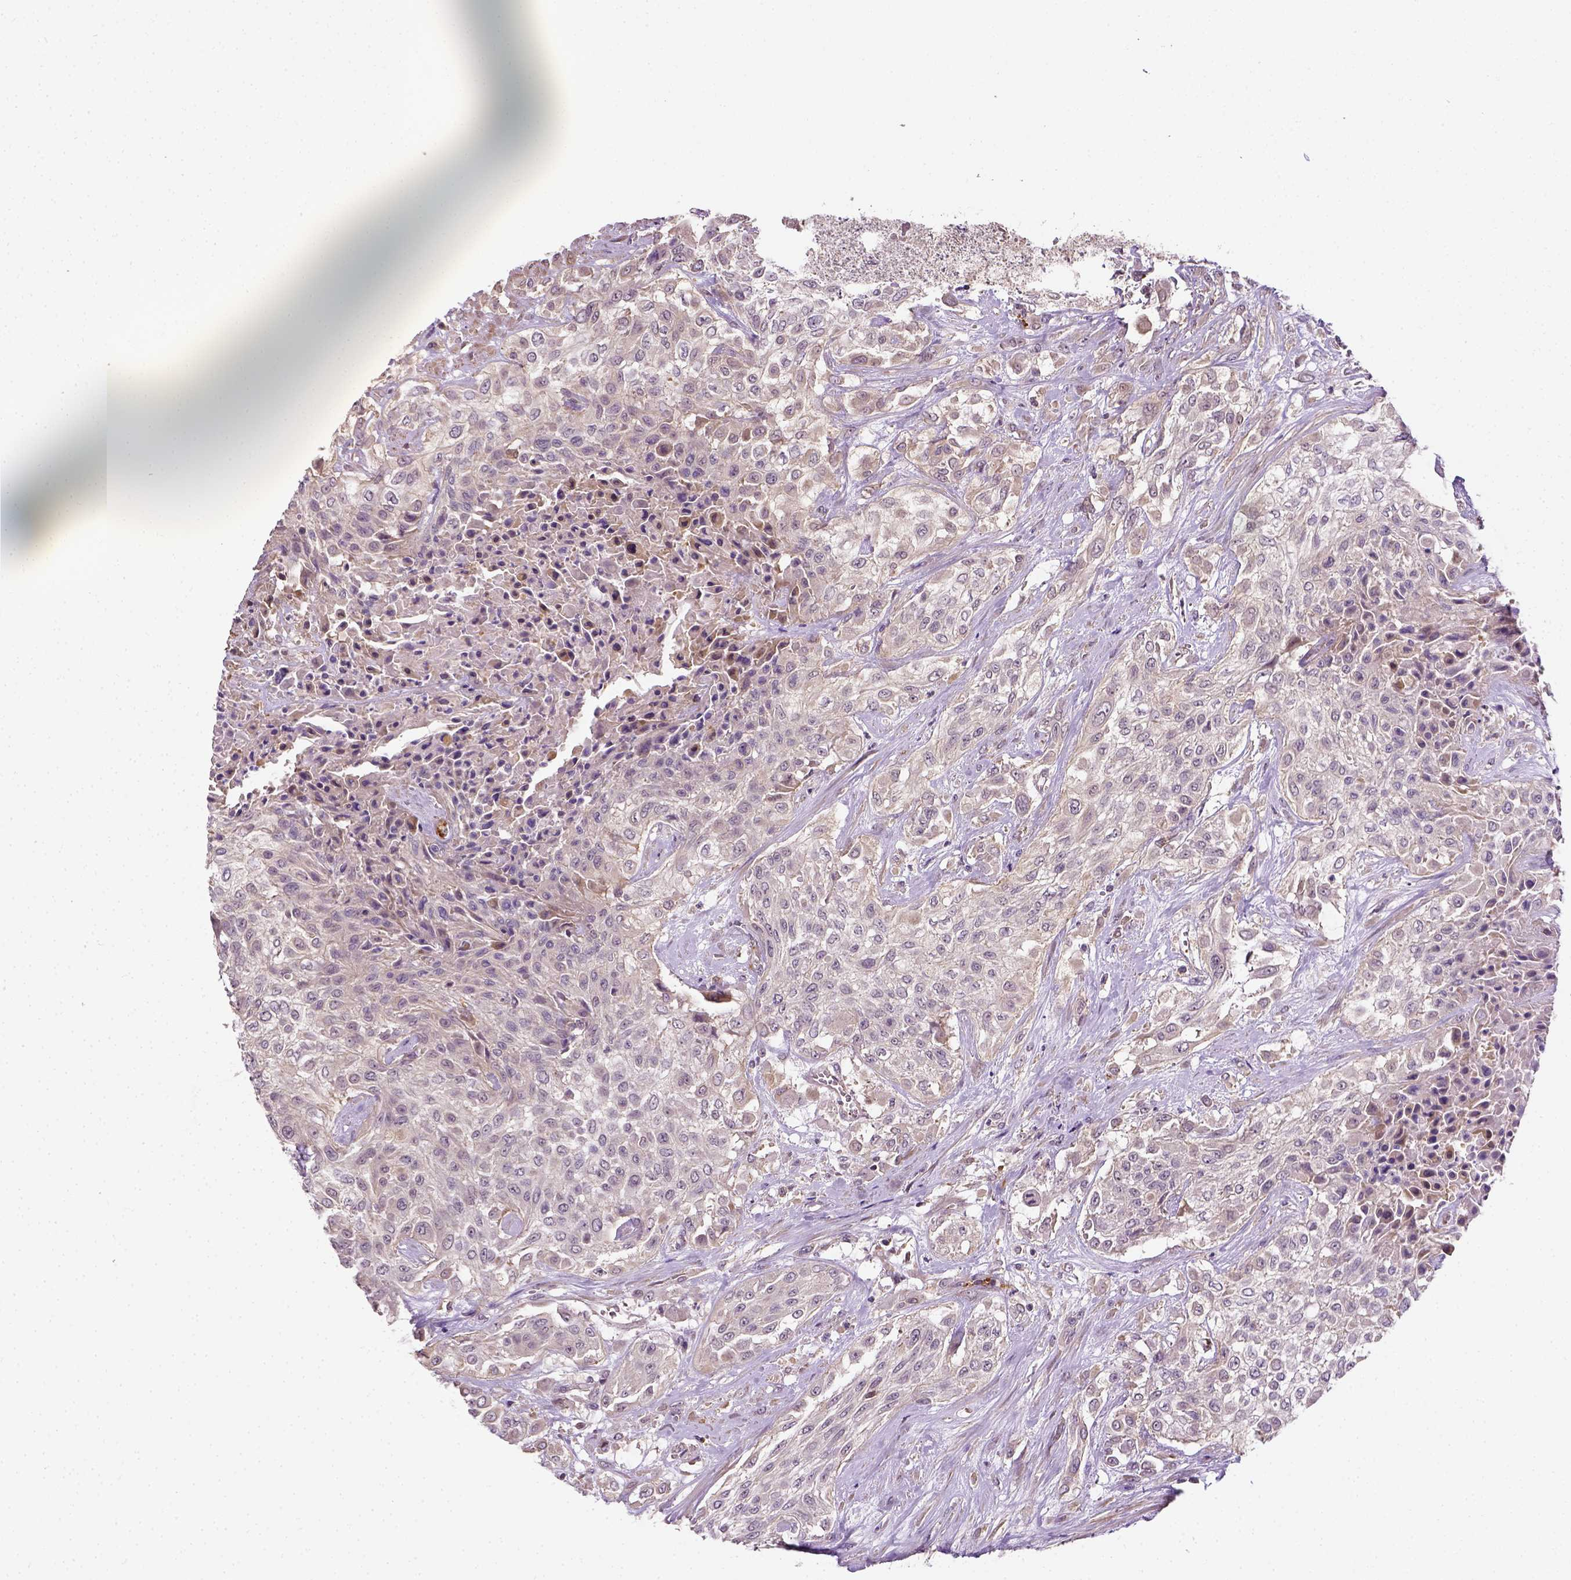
{"staining": {"intensity": "negative", "quantity": "none", "location": "none"}, "tissue": "urothelial cancer", "cell_type": "Tumor cells", "image_type": "cancer", "snomed": [{"axis": "morphology", "description": "Urothelial carcinoma, High grade"}, {"axis": "topography", "description": "Urinary bladder"}], "caption": "Tumor cells are negative for protein expression in human urothelial cancer.", "gene": "MATK", "patient": {"sex": "male", "age": 57}}